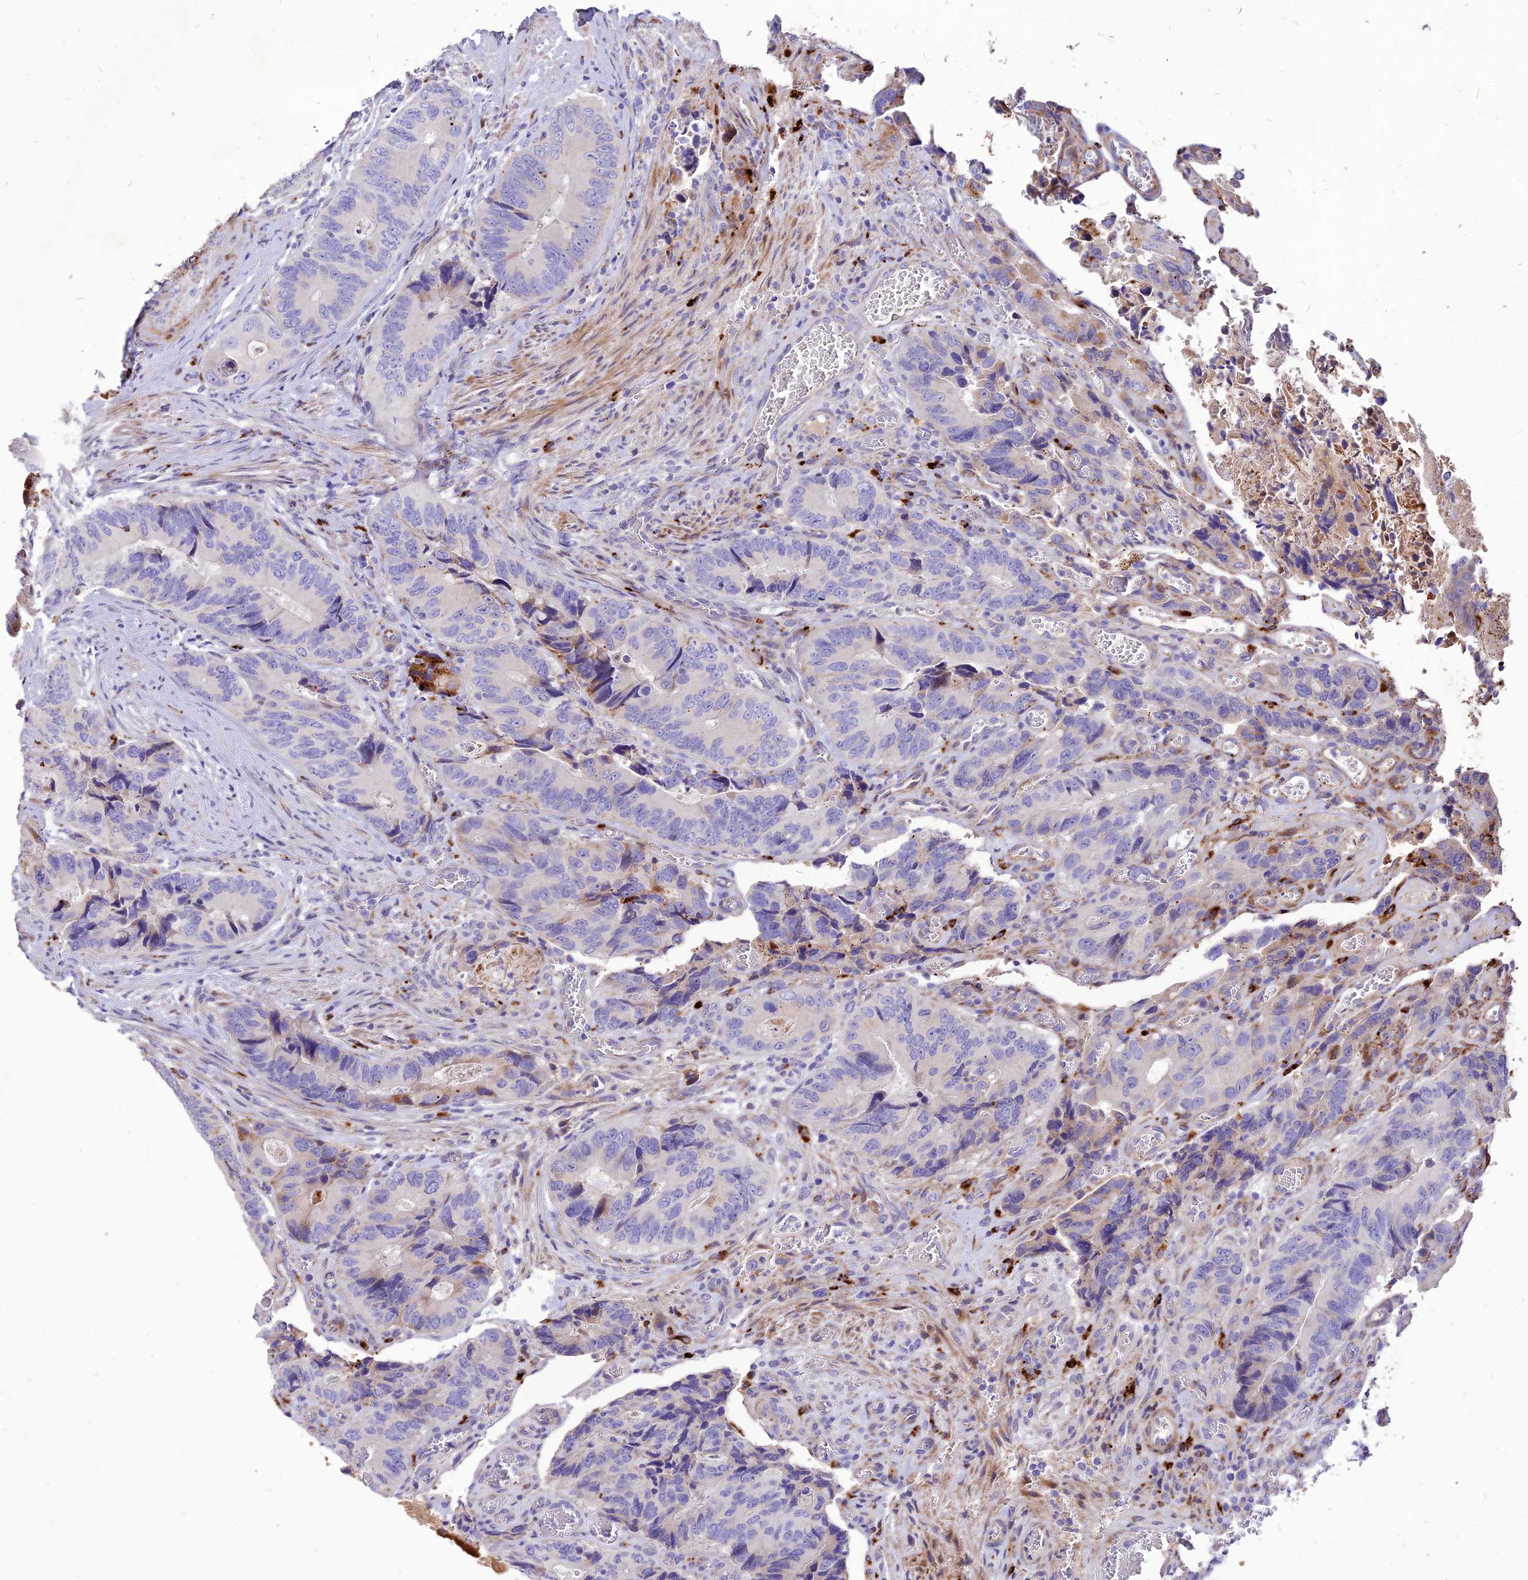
{"staining": {"intensity": "negative", "quantity": "none", "location": "none"}, "tissue": "colorectal cancer", "cell_type": "Tumor cells", "image_type": "cancer", "snomed": [{"axis": "morphology", "description": "Adenocarcinoma, NOS"}, {"axis": "topography", "description": "Colon"}], "caption": "Micrograph shows no protein positivity in tumor cells of colorectal cancer (adenocarcinoma) tissue.", "gene": "RIMOC1", "patient": {"sex": "male", "age": 84}}